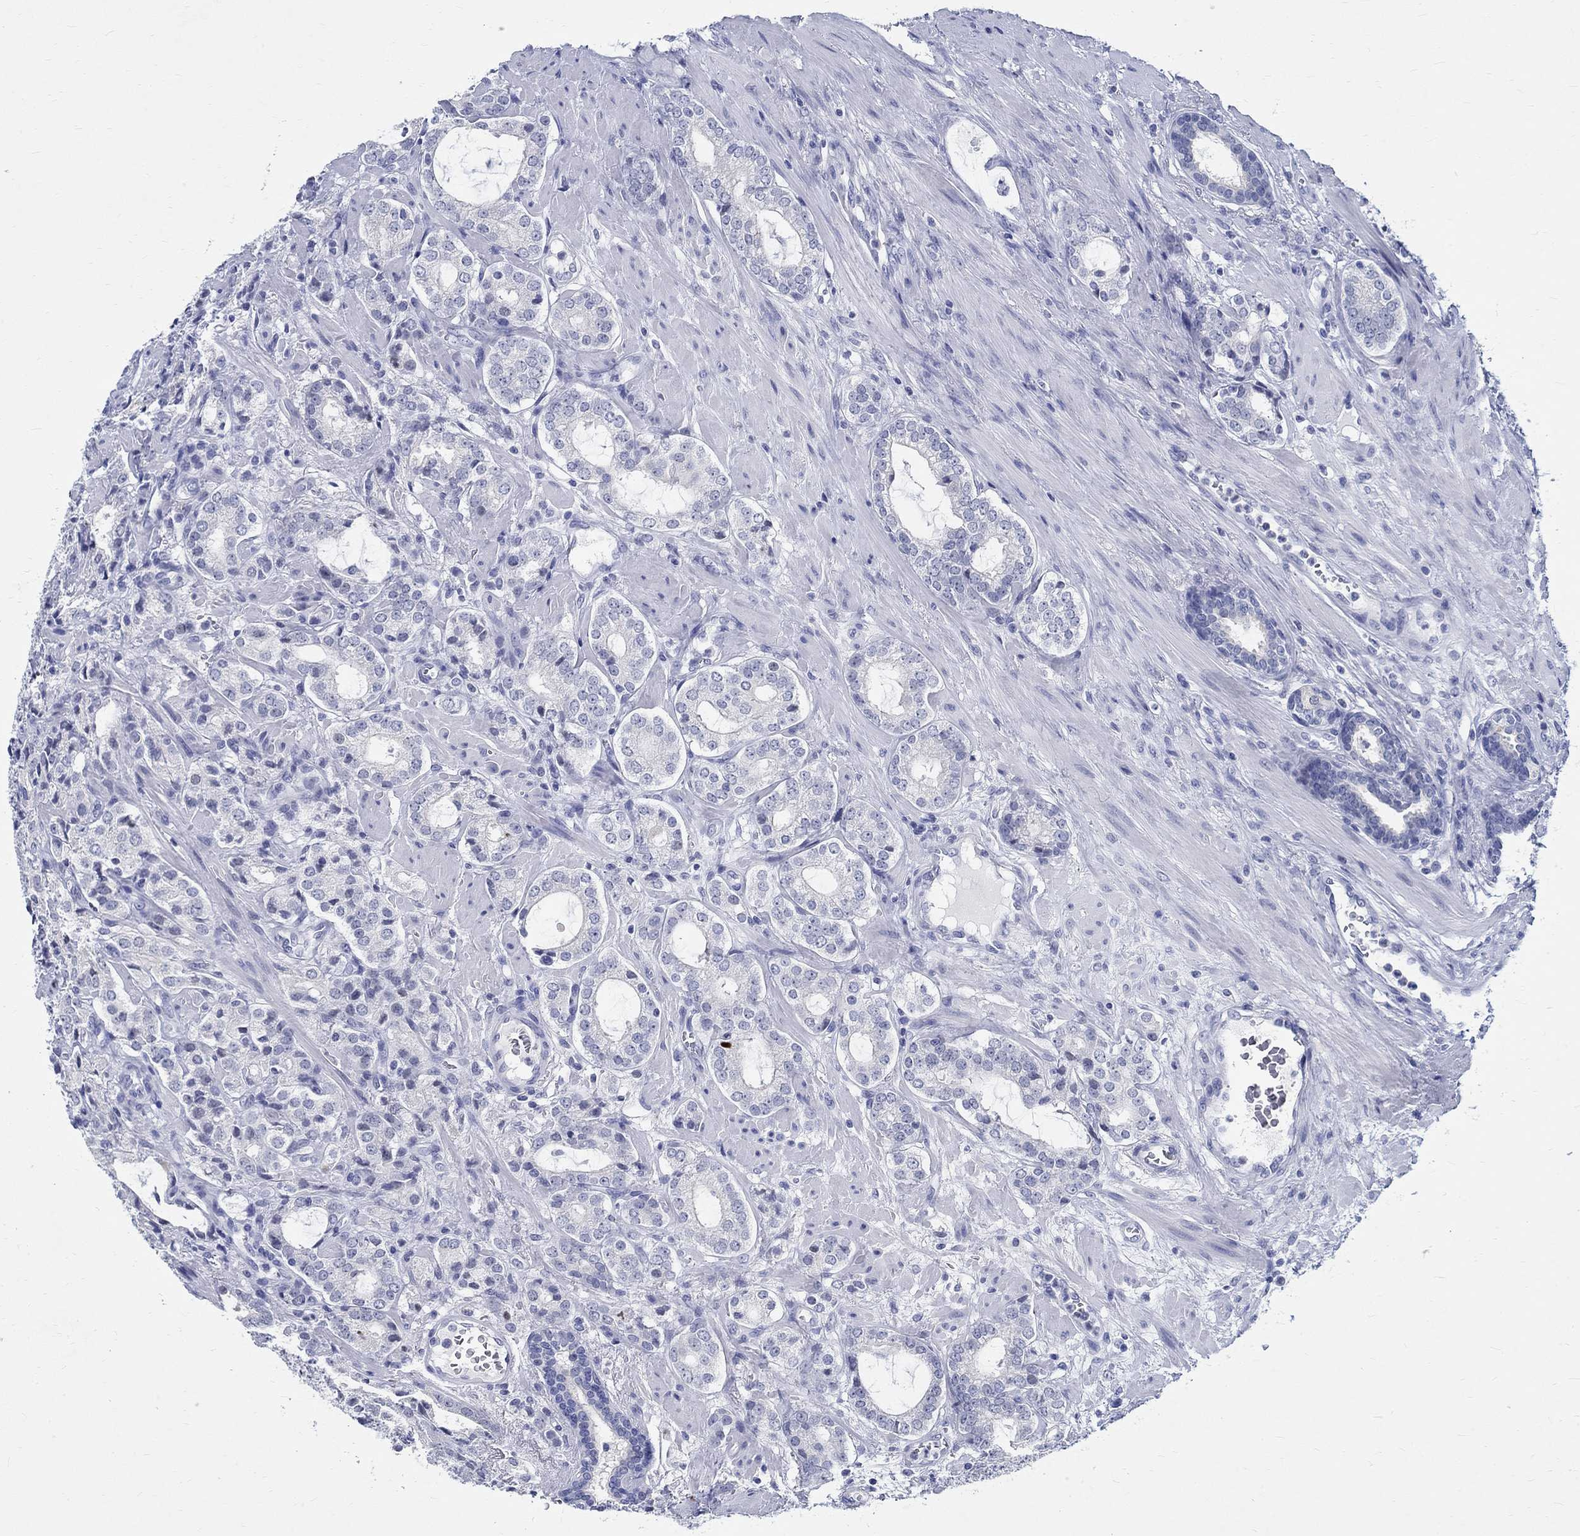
{"staining": {"intensity": "negative", "quantity": "none", "location": "none"}, "tissue": "prostate cancer", "cell_type": "Tumor cells", "image_type": "cancer", "snomed": [{"axis": "morphology", "description": "Adenocarcinoma, NOS"}, {"axis": "topography", "description": "Prostate"}], "caption": "Human prostate adenocarcinoma stained for a protein using immunohistochemistry (IHC) displays no expression in tumor cells.", "gene": "BSPRY", "patient": {"sex": "male", "age": 66}}